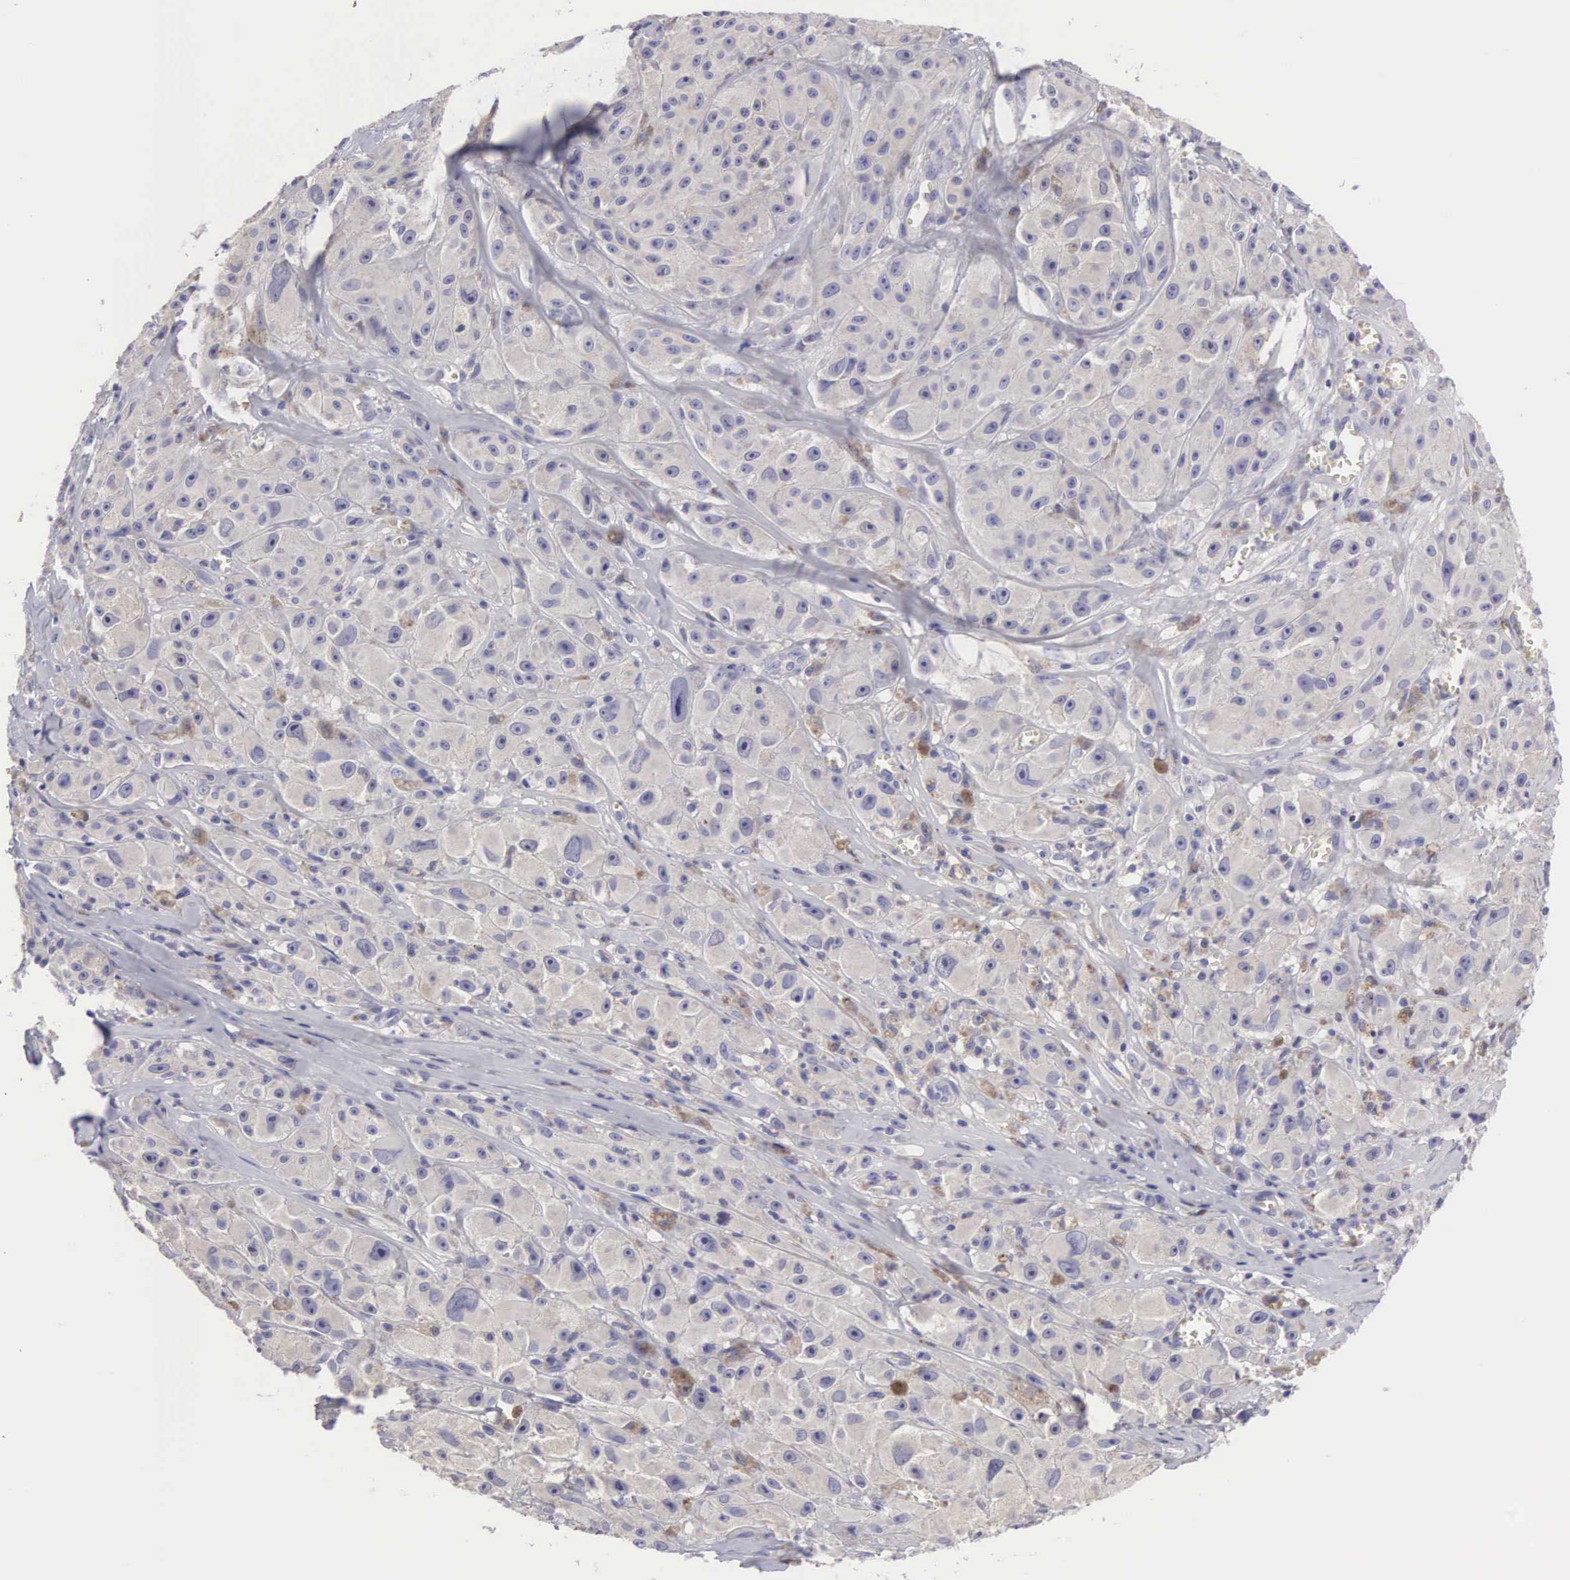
{"staining": {"intensity": "negative", "quantity": "none", "location": "none"}, "tissue": "melanoma", "cell_type": "Tumor cells", "image_type": "cancer", "snomed": [{"axis": "morphology", "description": "Malignant melanoma, NOS"}, {"axis": "topography", "description": "Skin"}], "caption": "This is an immunohistochemistry histopathology image of malignant melanoma. There is no positivity in tumor cells.", "gene": "SLITRK4", "patient": {"sex": "male", "age": 56}}